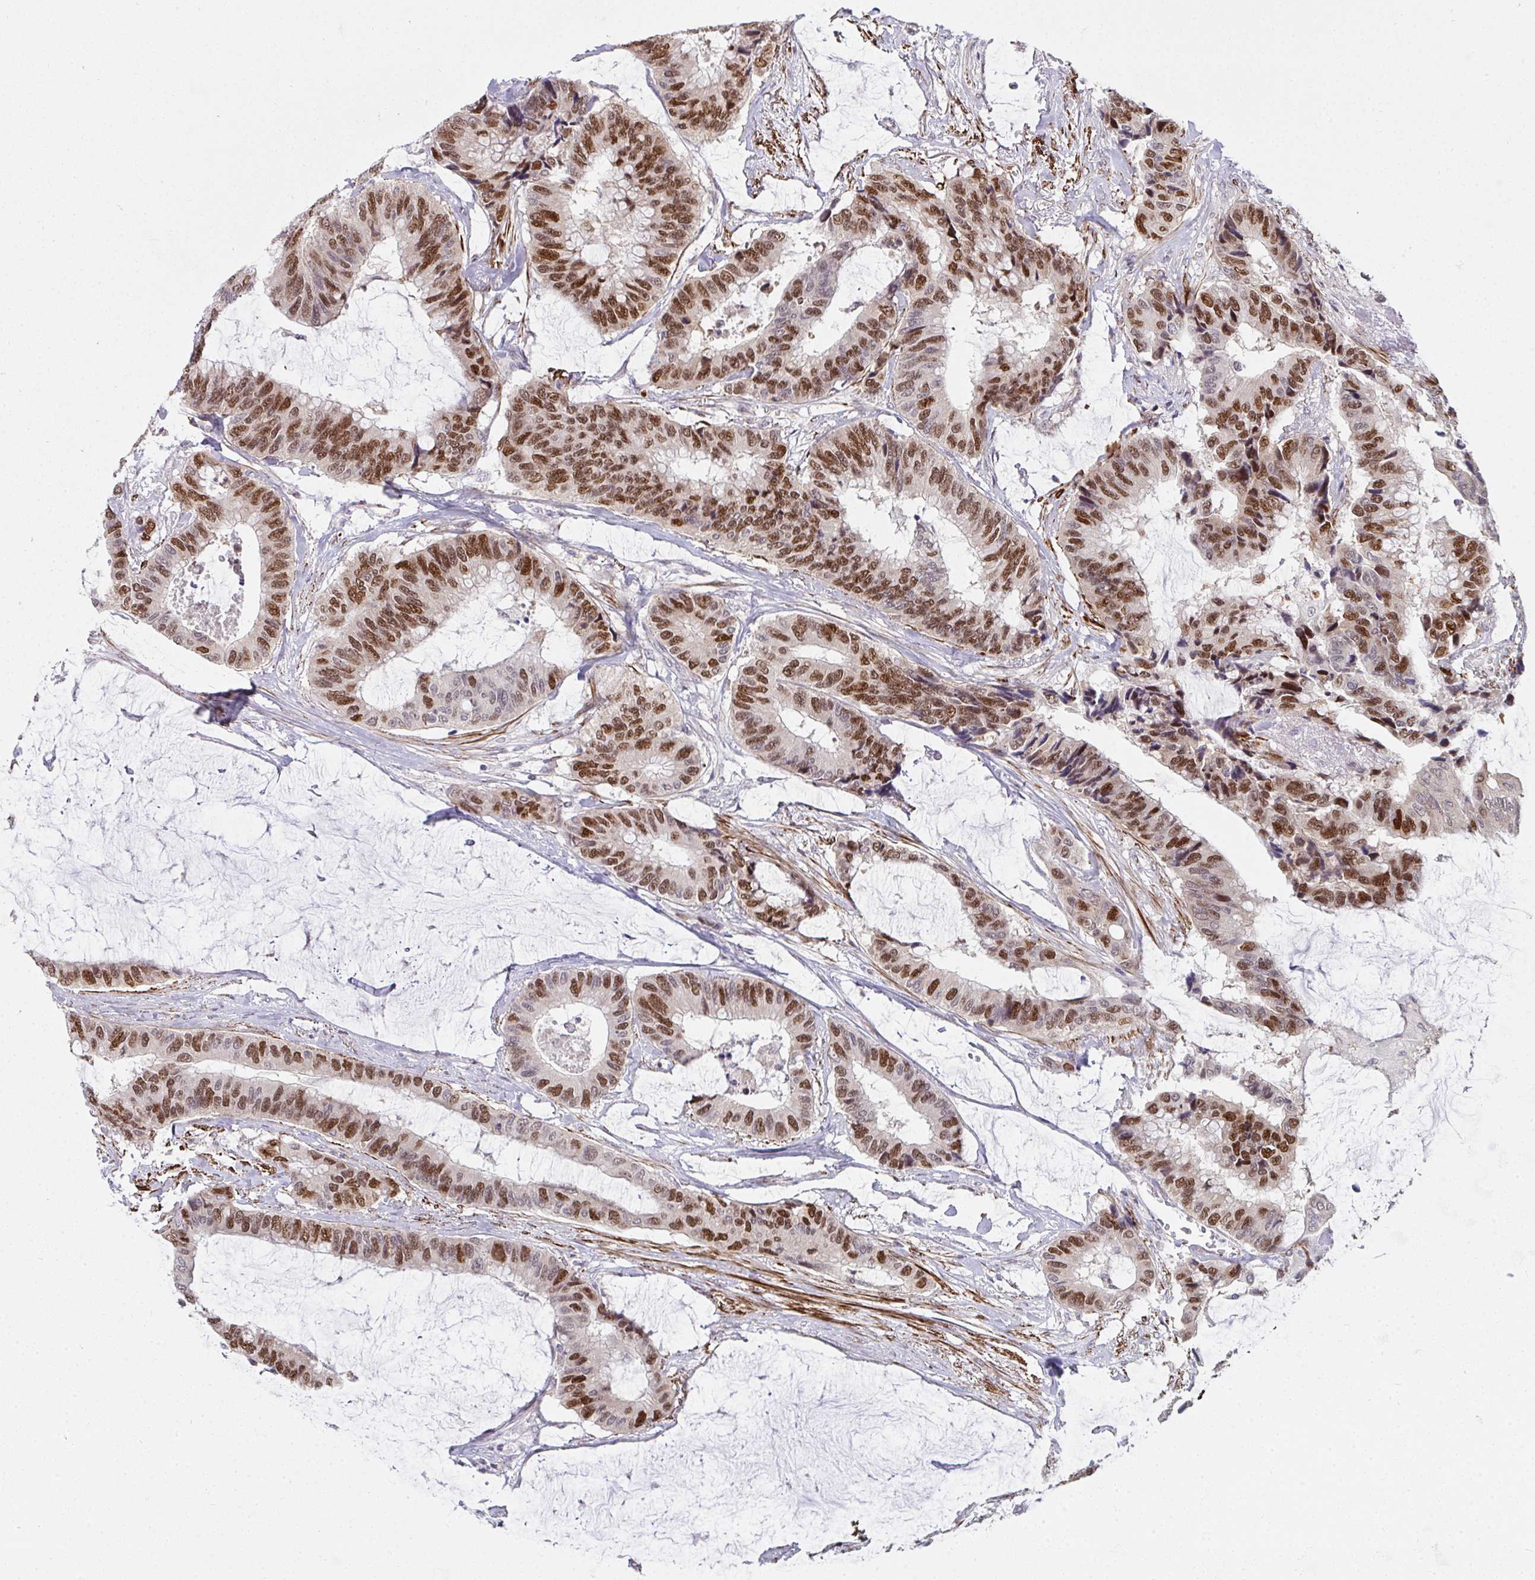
{"staining": {"intensity": "moderate", "quantity": ">75%", "location": "nuclear"}, "tissue": "colorectal cancer", "cell_type": "Tumor cells", "image_type": "cancer", "snomed": [{"axis": "morphology", "description": "Adenocarcinoma, NOS"}, {"axis": "topography", "description": "Rectum"}], "caption": "Colorectal adenocarcinoma tissue exhibits moderate nuclear expression in approximately >75% of tumor cells, visualized by immunohistochemistry.", "gene": "GINS2", "patient": {"sex": "female", "age": 59}}